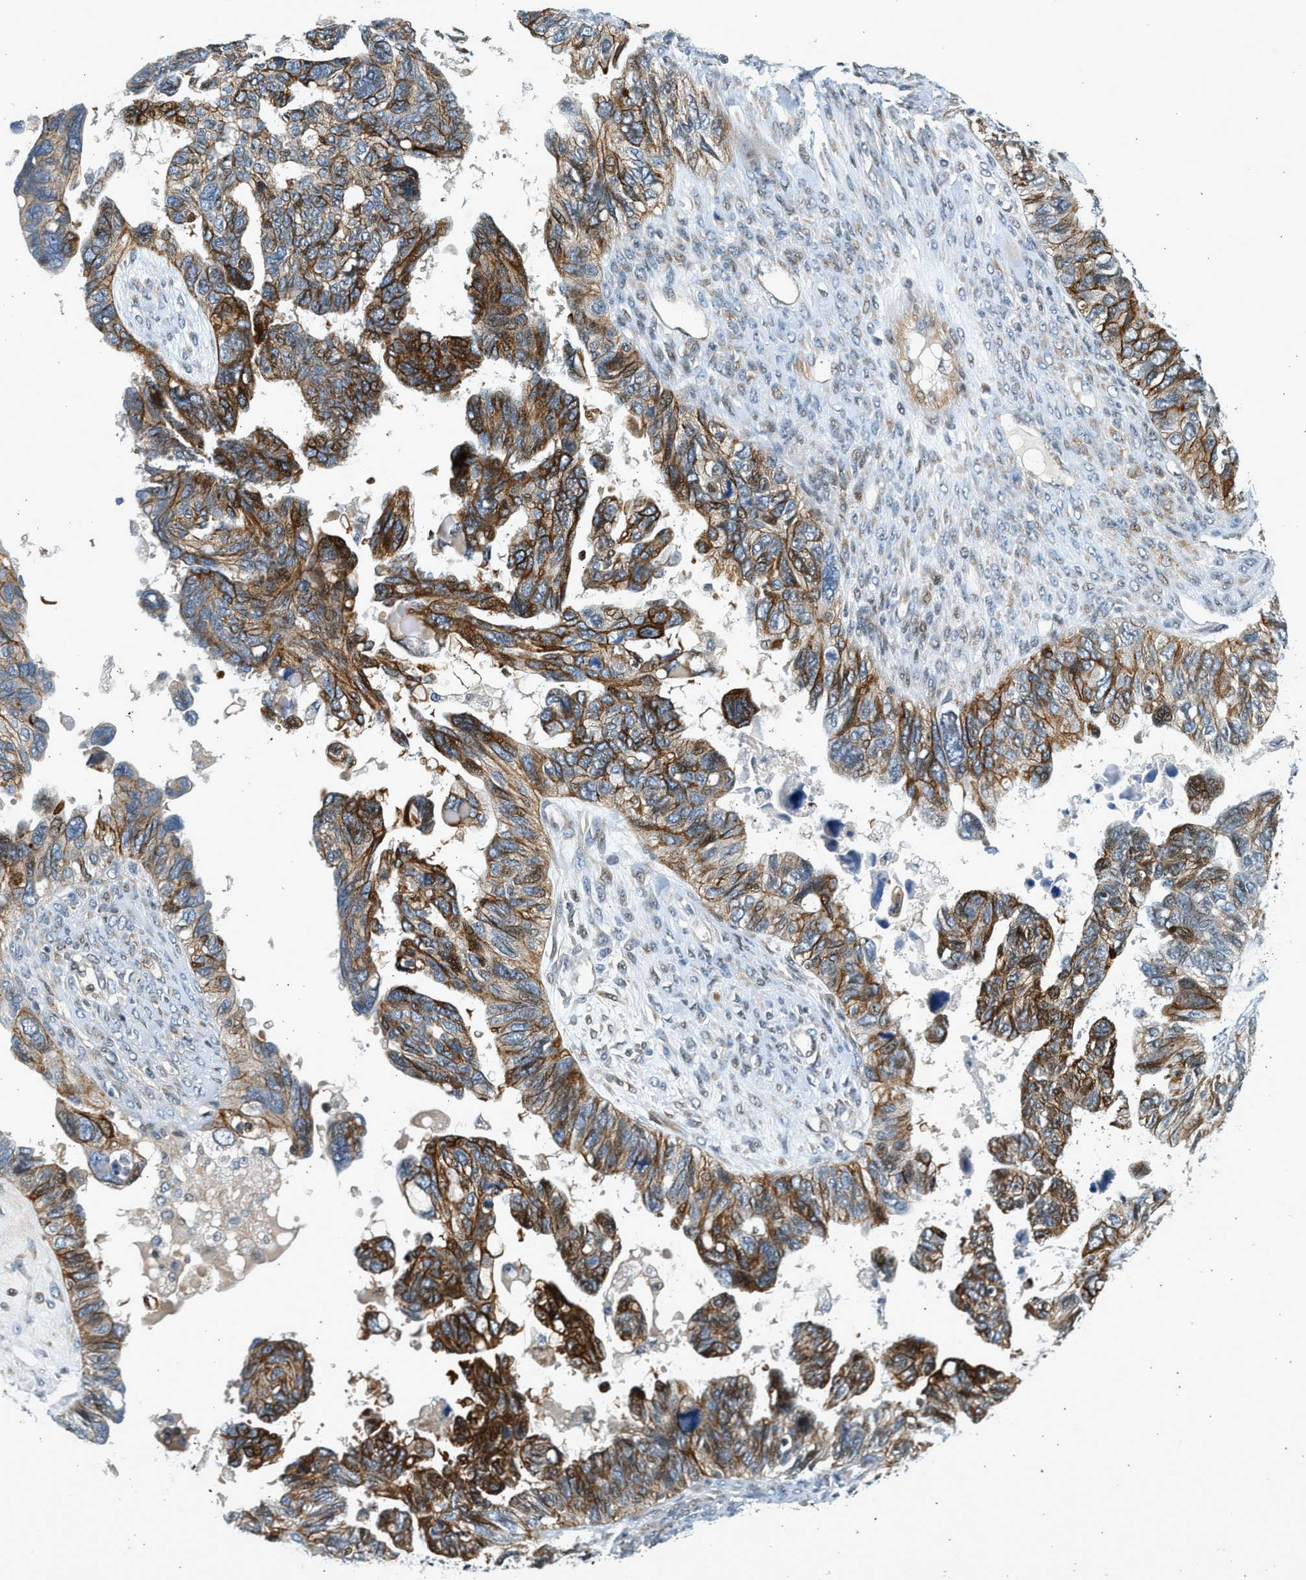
{"staining": {"intensity": "strong", "quantity": "25%-75%", "location": "cytoplasmic/membranous"}, "tissue": "ovarian cancer", "cell_type": "Tumor cells", "image_type": "cancer", "snomed": [{"axis": "morphology", "description": "Cystadenocarcinoma, serous, NOS"}, {"axis": "topography", "description": "Ovary"}], "caption": "There is high levels of strong cytoplasmic/membranous positivity in tumor cells of ovarian cancer (serous cystadenocarcinoma), as demonstrated by immunohistochemical staining (brown color).", "gene": "NRSN2", "patient": {"sex": "female", "age": 79}}